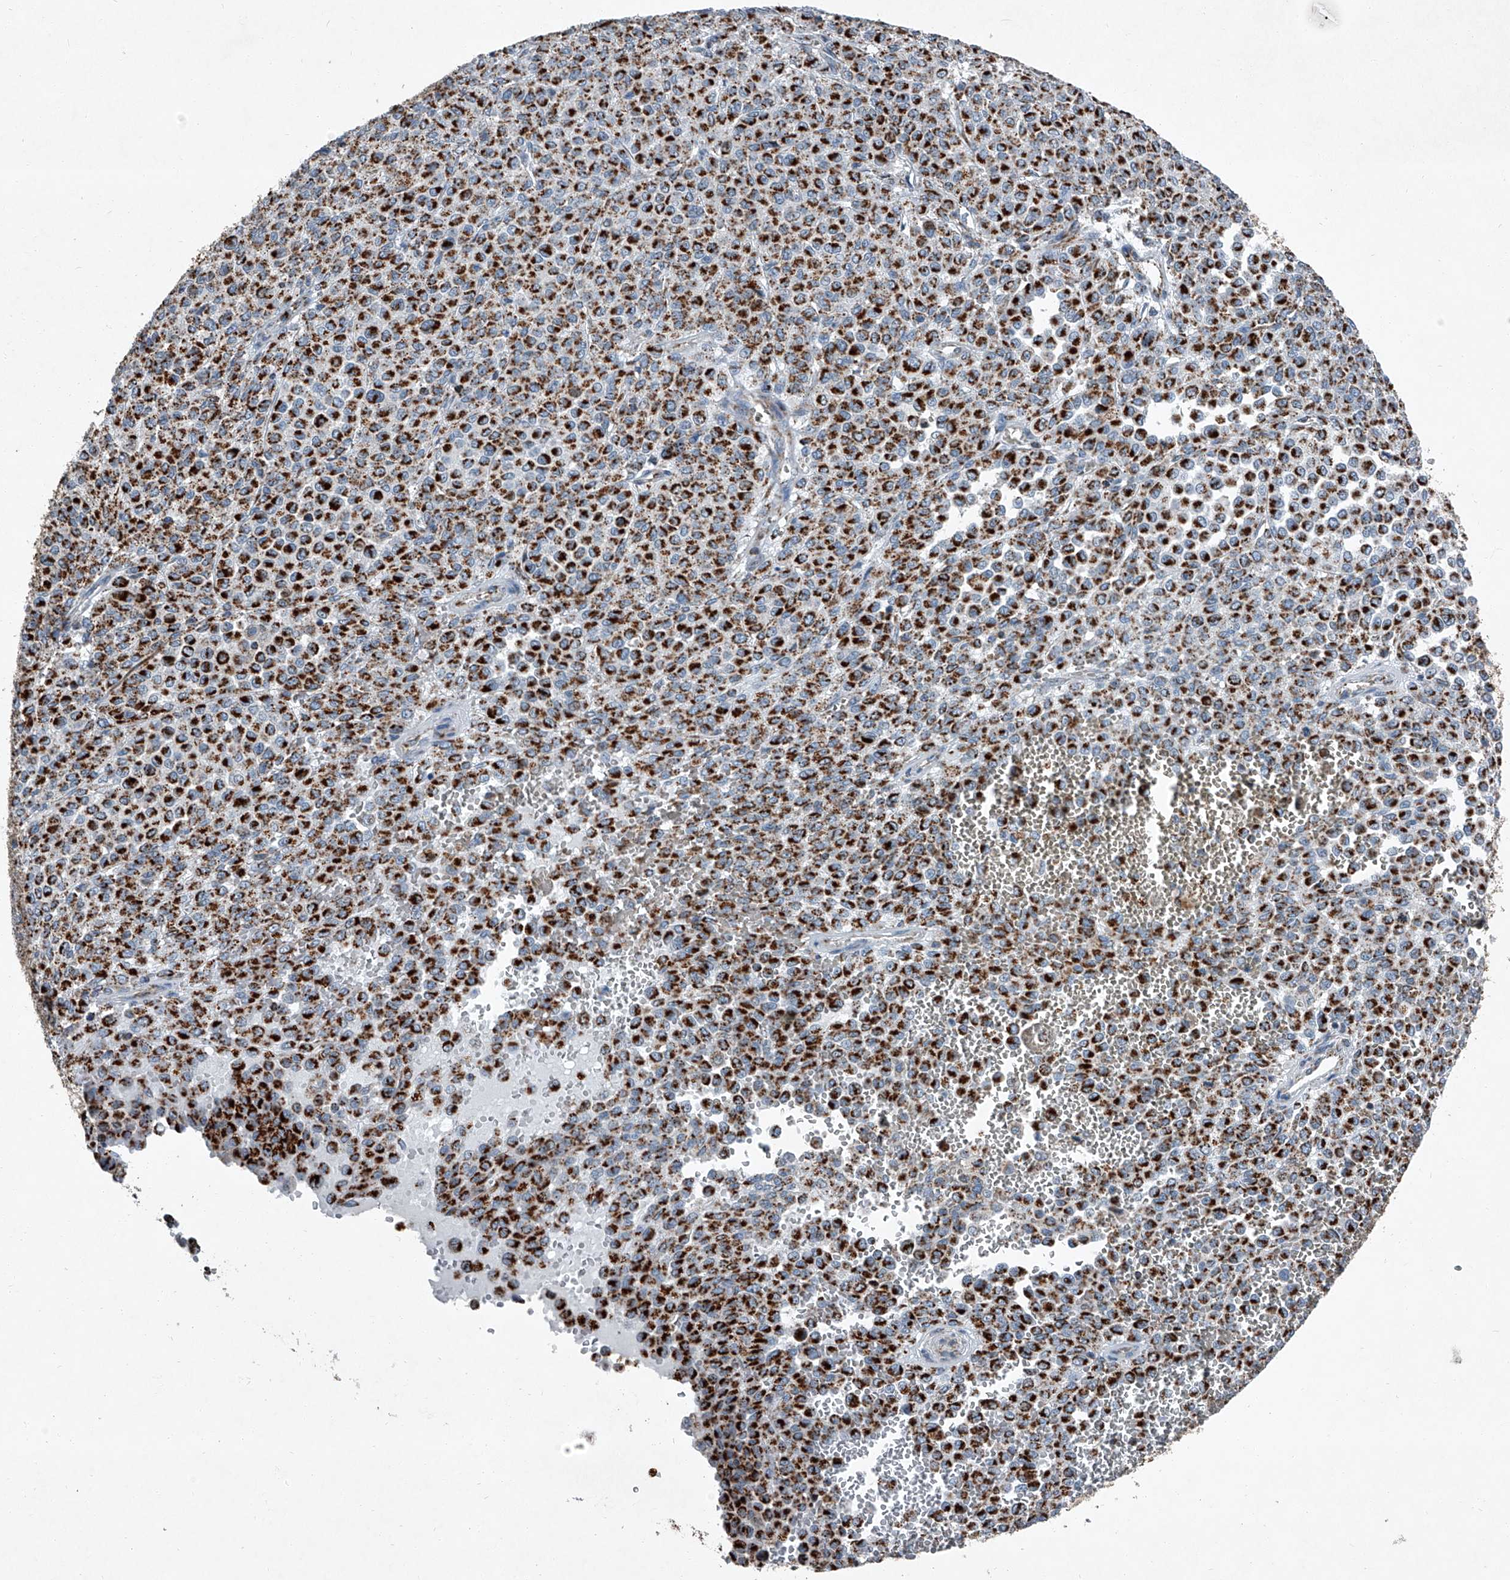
{"staining": {"intensity": "strong", "quantity": ">75%", "location": "cytoplasmic/membranous"}, "tissue": "melanoma", "cell_type": "Tumor cells", "image_type": "cancer", "snomed": [{"axis": "morphology", "description": "Malignant melanoma, Metastatic site"}, {"axis": "topography", "description": "Pancreas"}], "caption": "Strong cytoplasmic/membranous positivity for a protein is appreciated in approximately >75% of tumor cells of malignant melanoma (metastatic site) using immunohistochemistry (IHC).", "gene": "CHRNA7", "patient": {"sex": "female", "age": 30}}